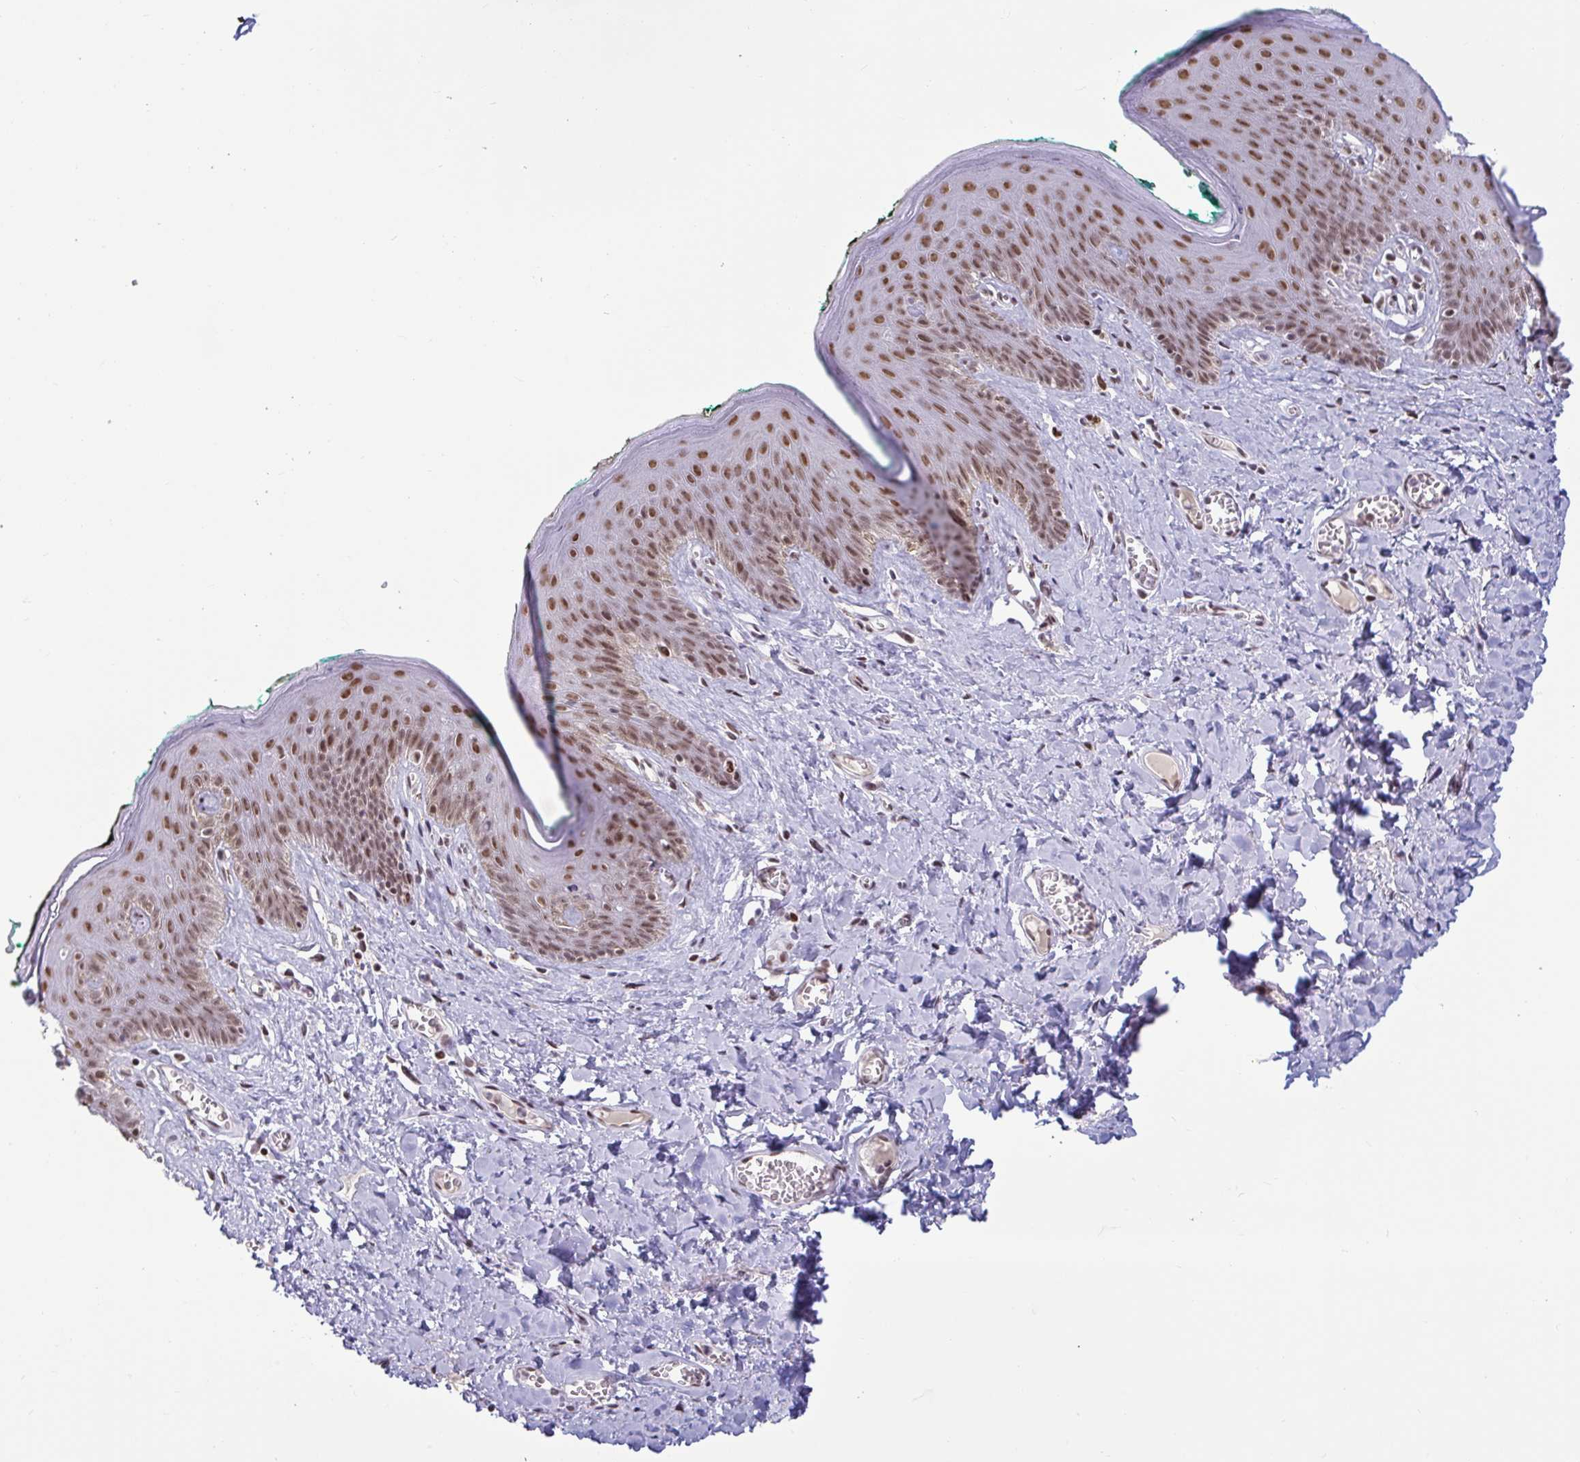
{"staining": {"intensity": "moderate", "quantity": ">75%", "location": "nuclear"}, "tissue": "skin", "cell_type": "Epidermal cells", "image_type": "normal", "snomed": [{"axis": "morphology", "description": "Normal tissue, NOS"}, {"axis": "topography", "description": "Vulva"}, {"axis": "topography", "description": "Peripheral nerve tissue"}], "caption": "Immunohistochemical staining of benign human skin demonstrates >75% levels of moderate nuclear protein positivity in approximately >75% of epidermal cells. Using DAB (brown) and hematoxylin (blue) stains, captured at high magnification using brightfield microscopy.", "gene": "CBFA2T2", "patient": {"sex": "female", "age": 66}}